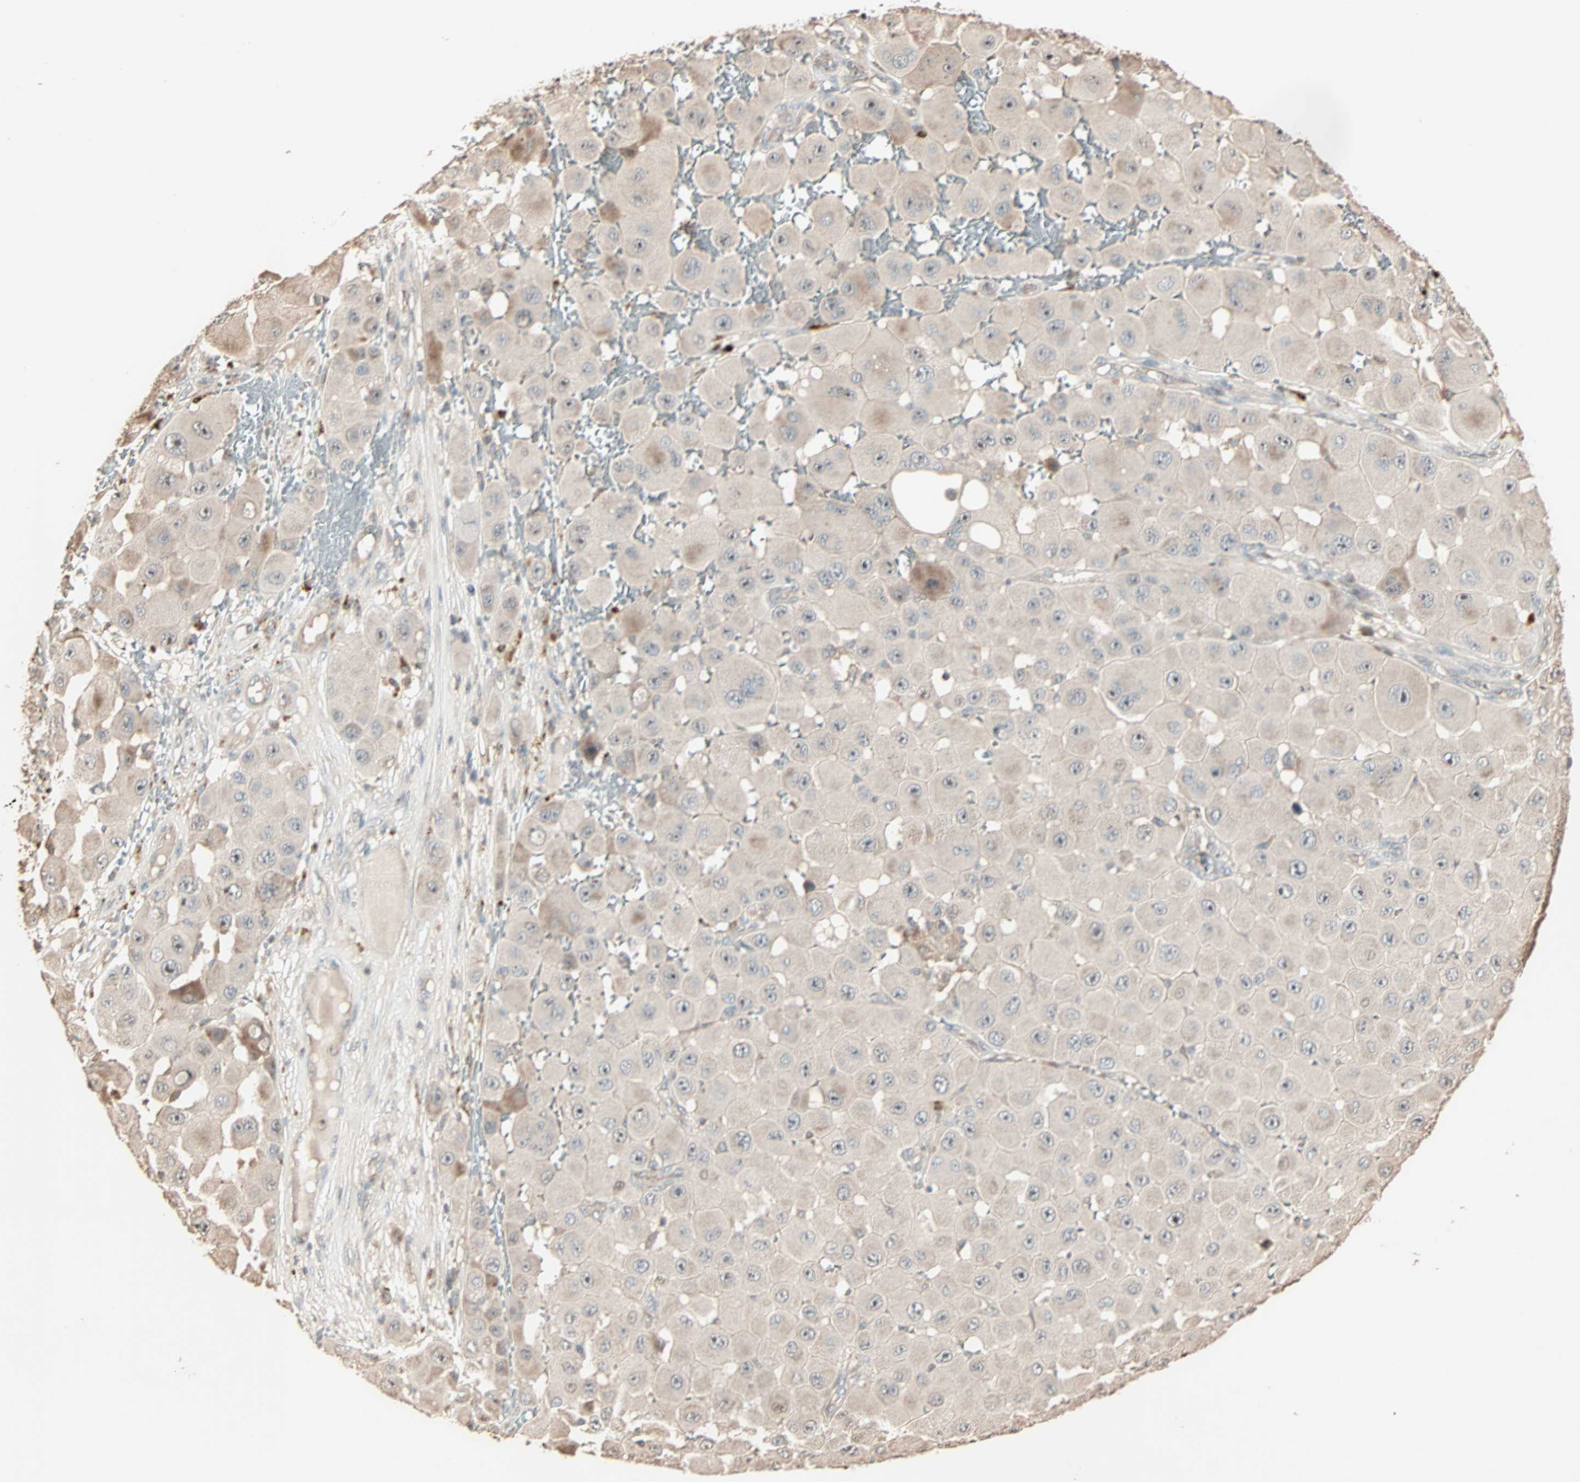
{"staining": {"intensity": "weak", "quantity": "<25%", "location": "cytoplasmic/membranous"}, "tissue": "melanoma", "cell_type": "Tumor cells", "image_type": "cancer", "snomed": [{"axis": "morphology", "description": "Malignant melanoma, NOS"}, {"axis": "topography", "description": "Skin"}], "caption": "Protein analysis of malignant melanoma demonstrates no significant expression in tumor cells.", "gene": "CALCRL", "patient": {"sex": "female", "age": 81}}